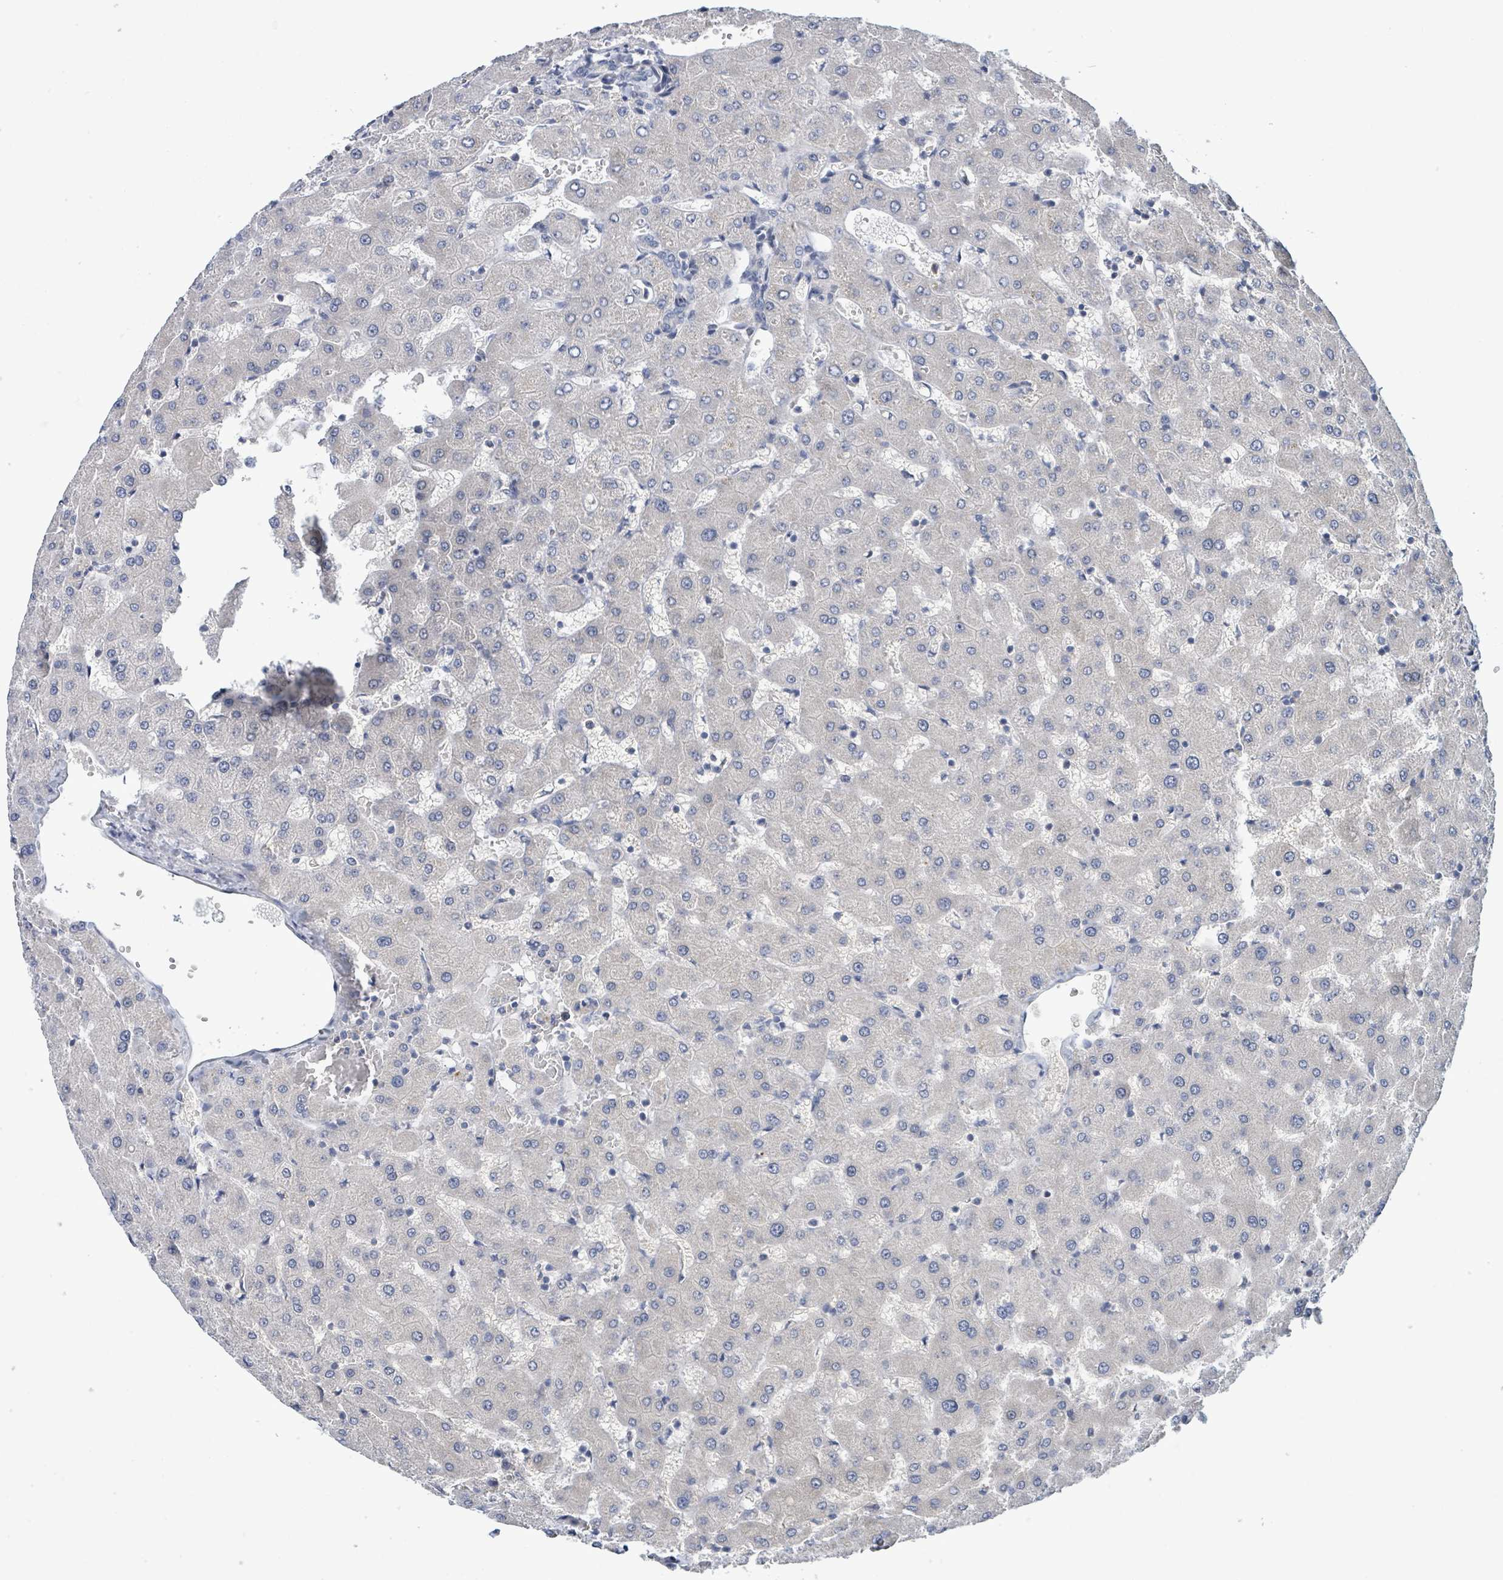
{"staining": {"intensity": "negative", "quantity": "none", "location": "none"}, "tissue": "liver", "cell_type": "Cholangiocytes", "image_type": "normal", "snomed": [{"axis": "morphology", "description": "Normal tissue, NOS"}, {"axis": "topography", "description": "Liver"}], "caption": "IHC image of benign liver: liver stained with DAB (3,3'-diaminobenzidine) displays no significant protein expression in cholangiocytes. (Brightfield microscopy of DAB immunohistochemistry (IHC) at high magnification).", "gene": "C9orf152", "patient": {"sex": "female", "age": 63}}